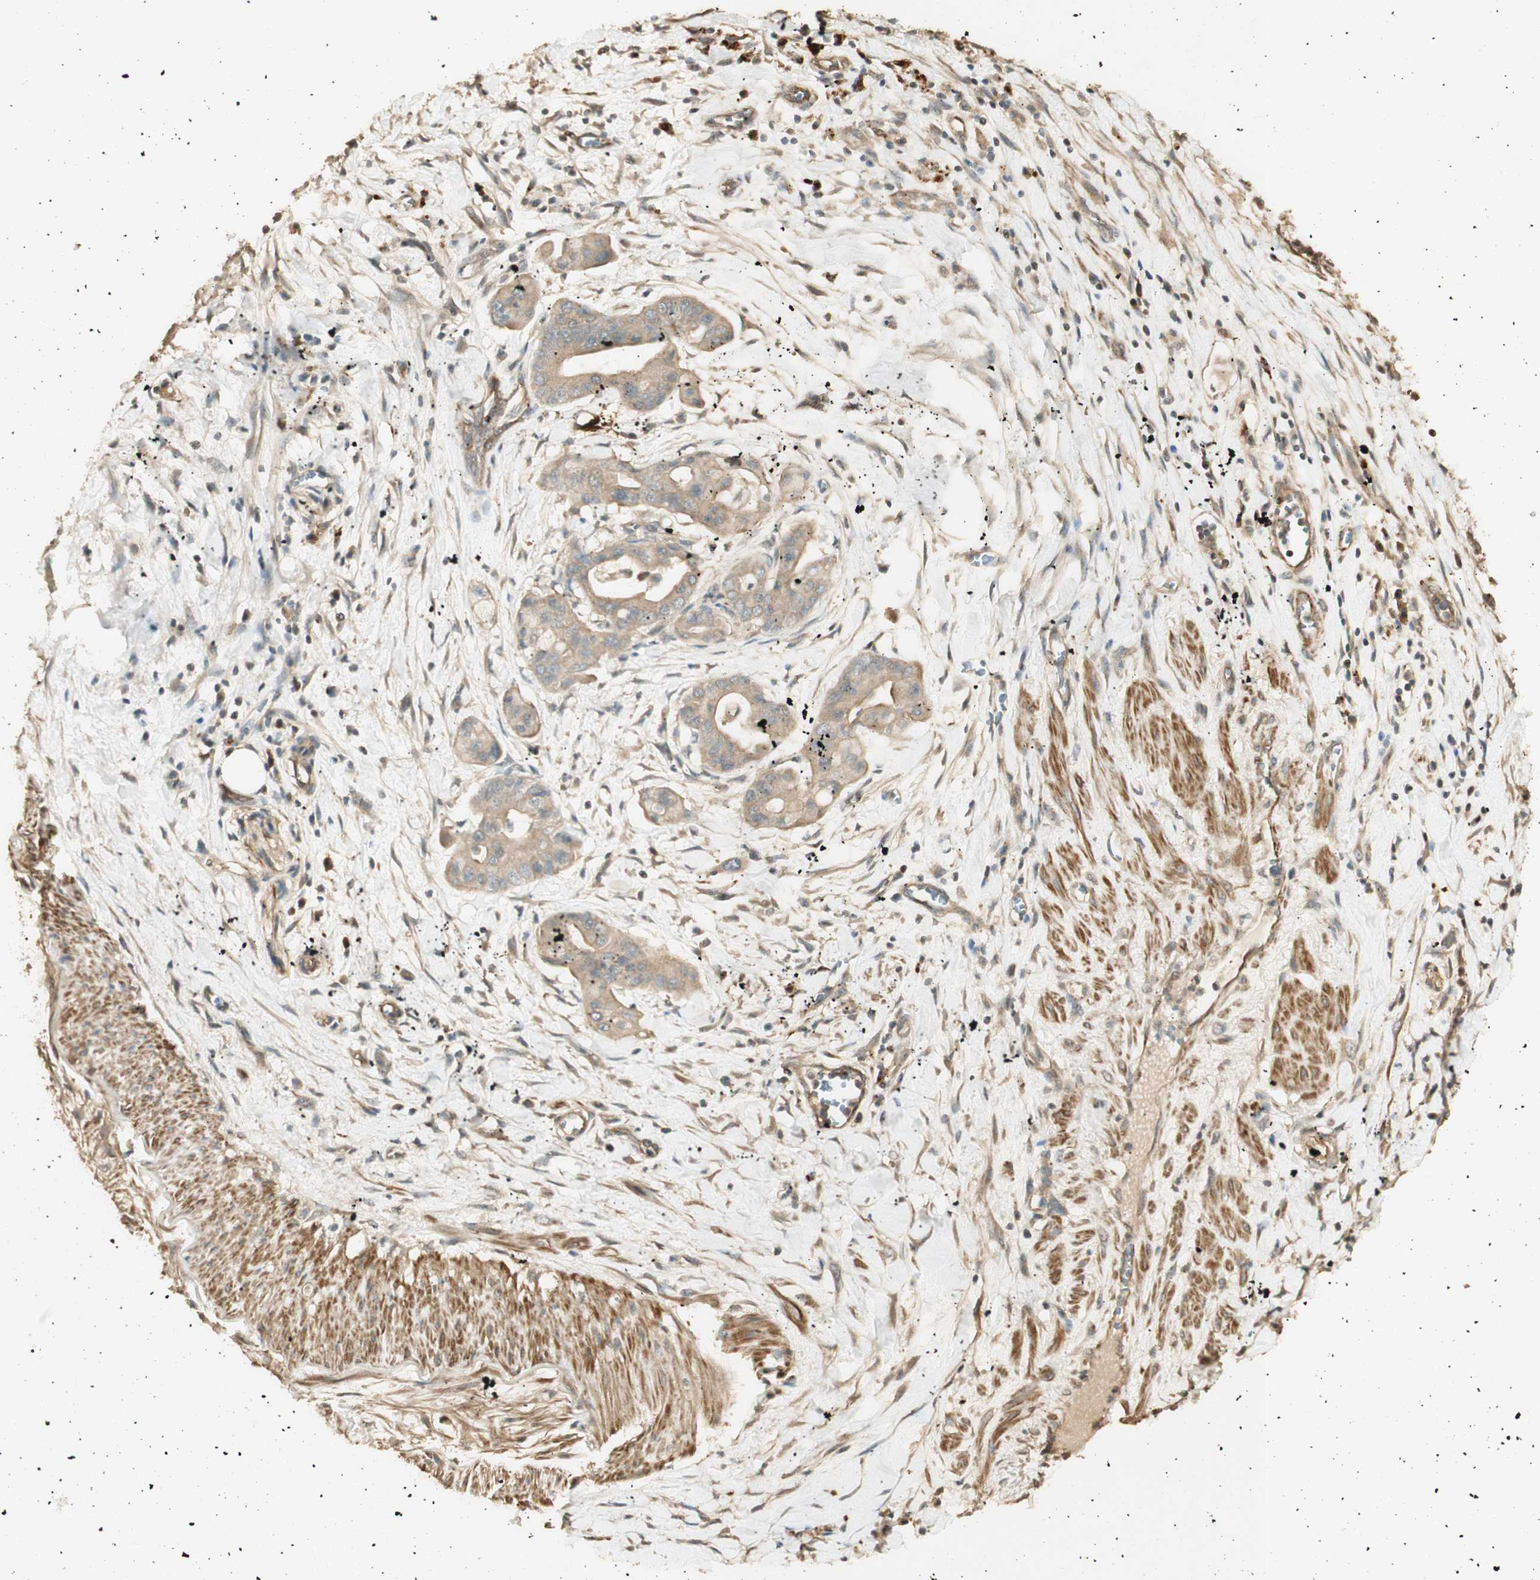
{"staining": {"intensity": "weak", "quantity": ">75%", "location": "cytoplasmic/membranous"}, "tissue": "pancreatic cancer", "cell_type": "Tumor cells", "image_type": "cancer", "snomed": [{"axis": "morphology", "description": "Adenocarcinoma, NOS"}, {"axis": "topography", "description": "Pancreas"}], "caption": "Immunohistochemistry (IHC) staining of pancreatic cancer, which shows low levels of weak cytoplasmic/membranous positivity in approximately >75% of tumor cells indicating weak cytoplasmic/membranous protein positivity. The staining was performed using DAB (3,3'-diaminobenzidine) (brown) for protein detection and nuclei were counterstained in hematoxylin (blue).", "gene": "AGER", "patient": {"sex": "female", "age": 75}}